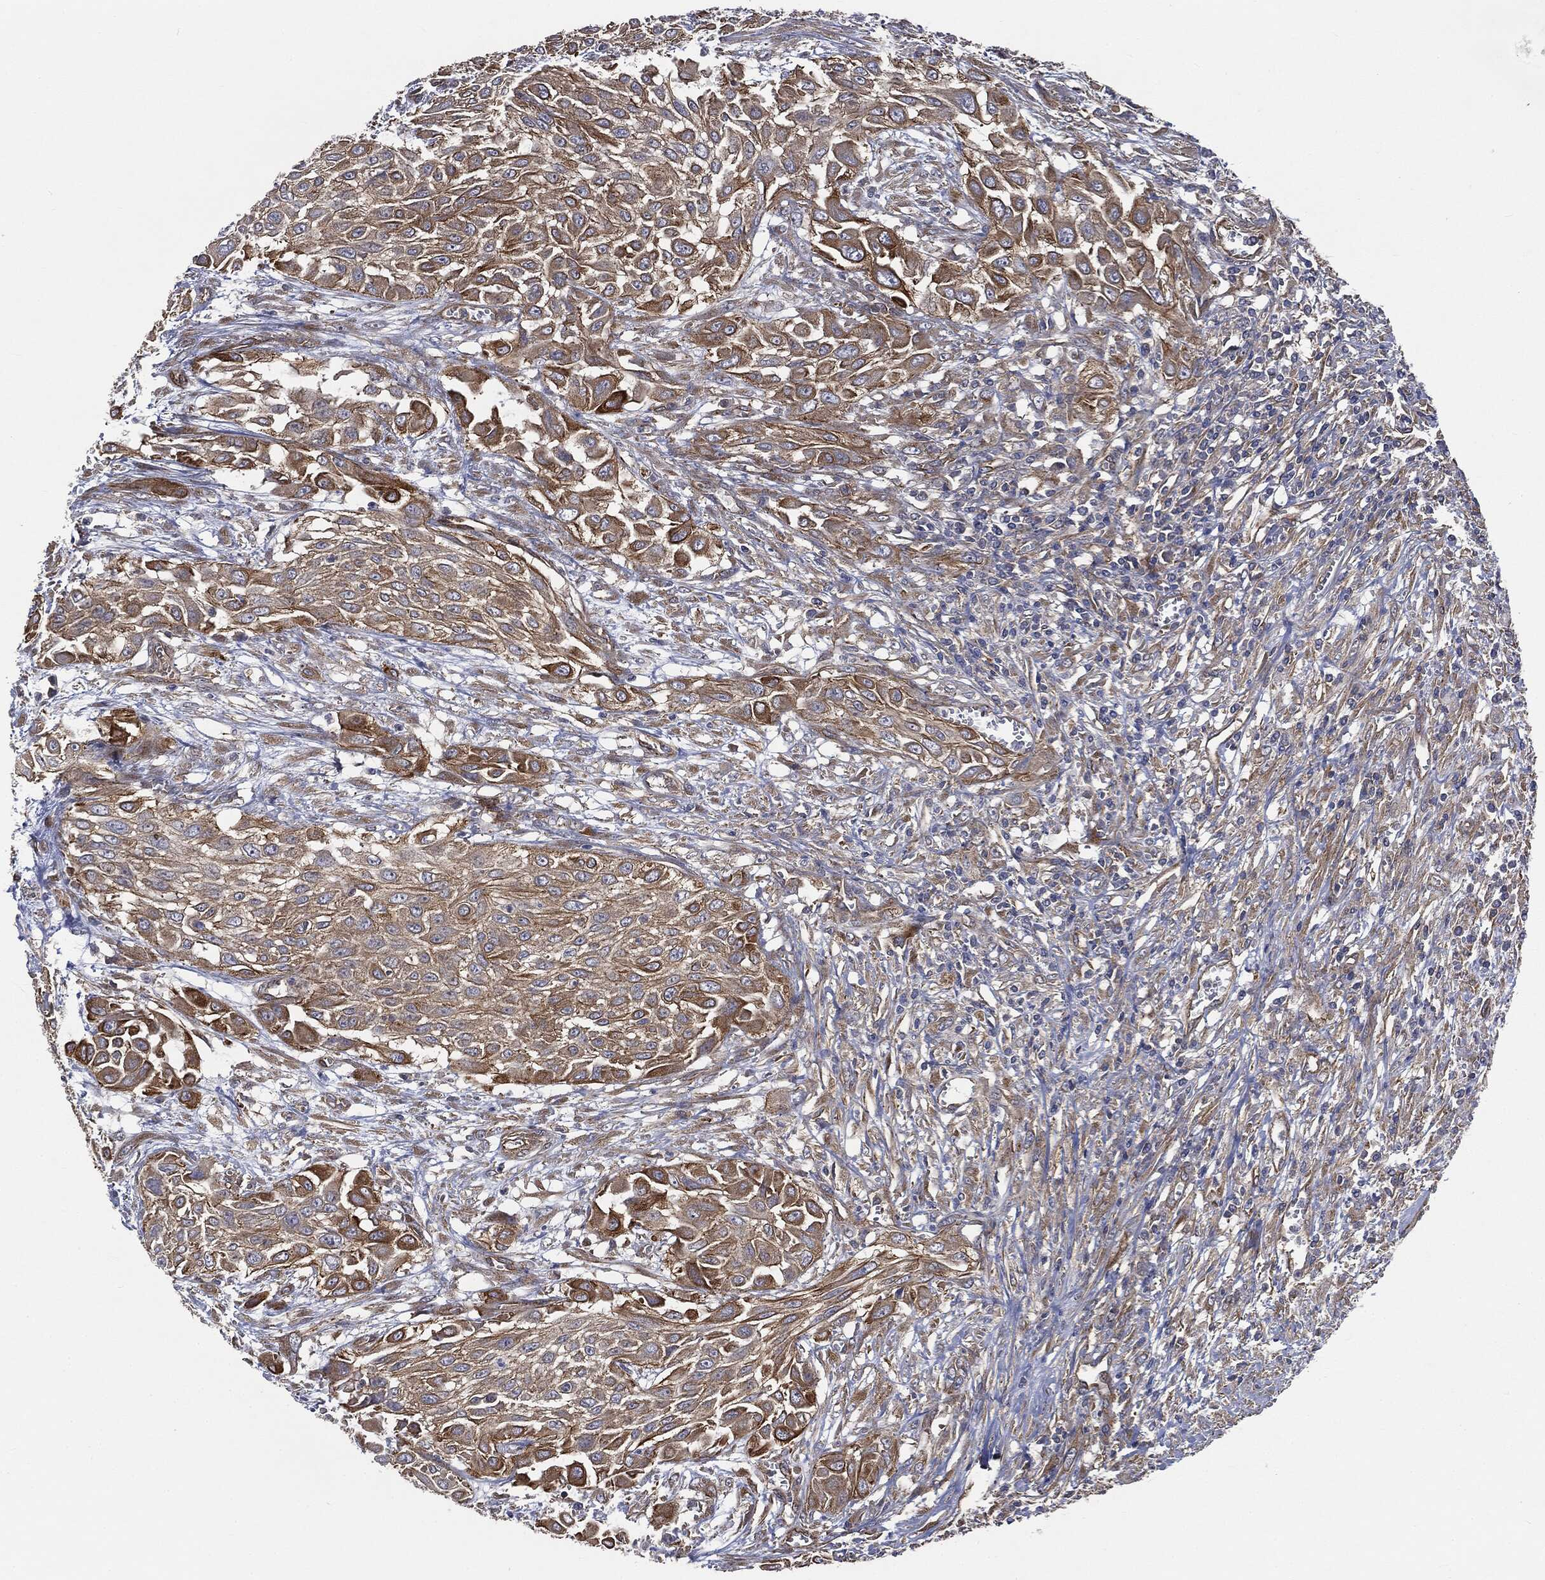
{"staining": {"intensity": "moderate", "quantity": ">75%", "location": "cytoplasmic/membranous"}, "tissue": "urothelial cancer", "cell_type": "Tumor cells", "image_type": "cancer", "snomed": [{"axis": "morphology", "description": "Urothelial carcinoma, High grade"}, {"axis": "topography", "description": "Urinary bladder"}], "caption": "A high-resolution image shows immunohistochemistry staining of high-grade urothelial carcinoma, which reveals moderate cytoplasmic/membranous staining in about >75% of tumor cells.", "gene": "EPS15L1", "patient": {"sex": "male", "age": 57}}